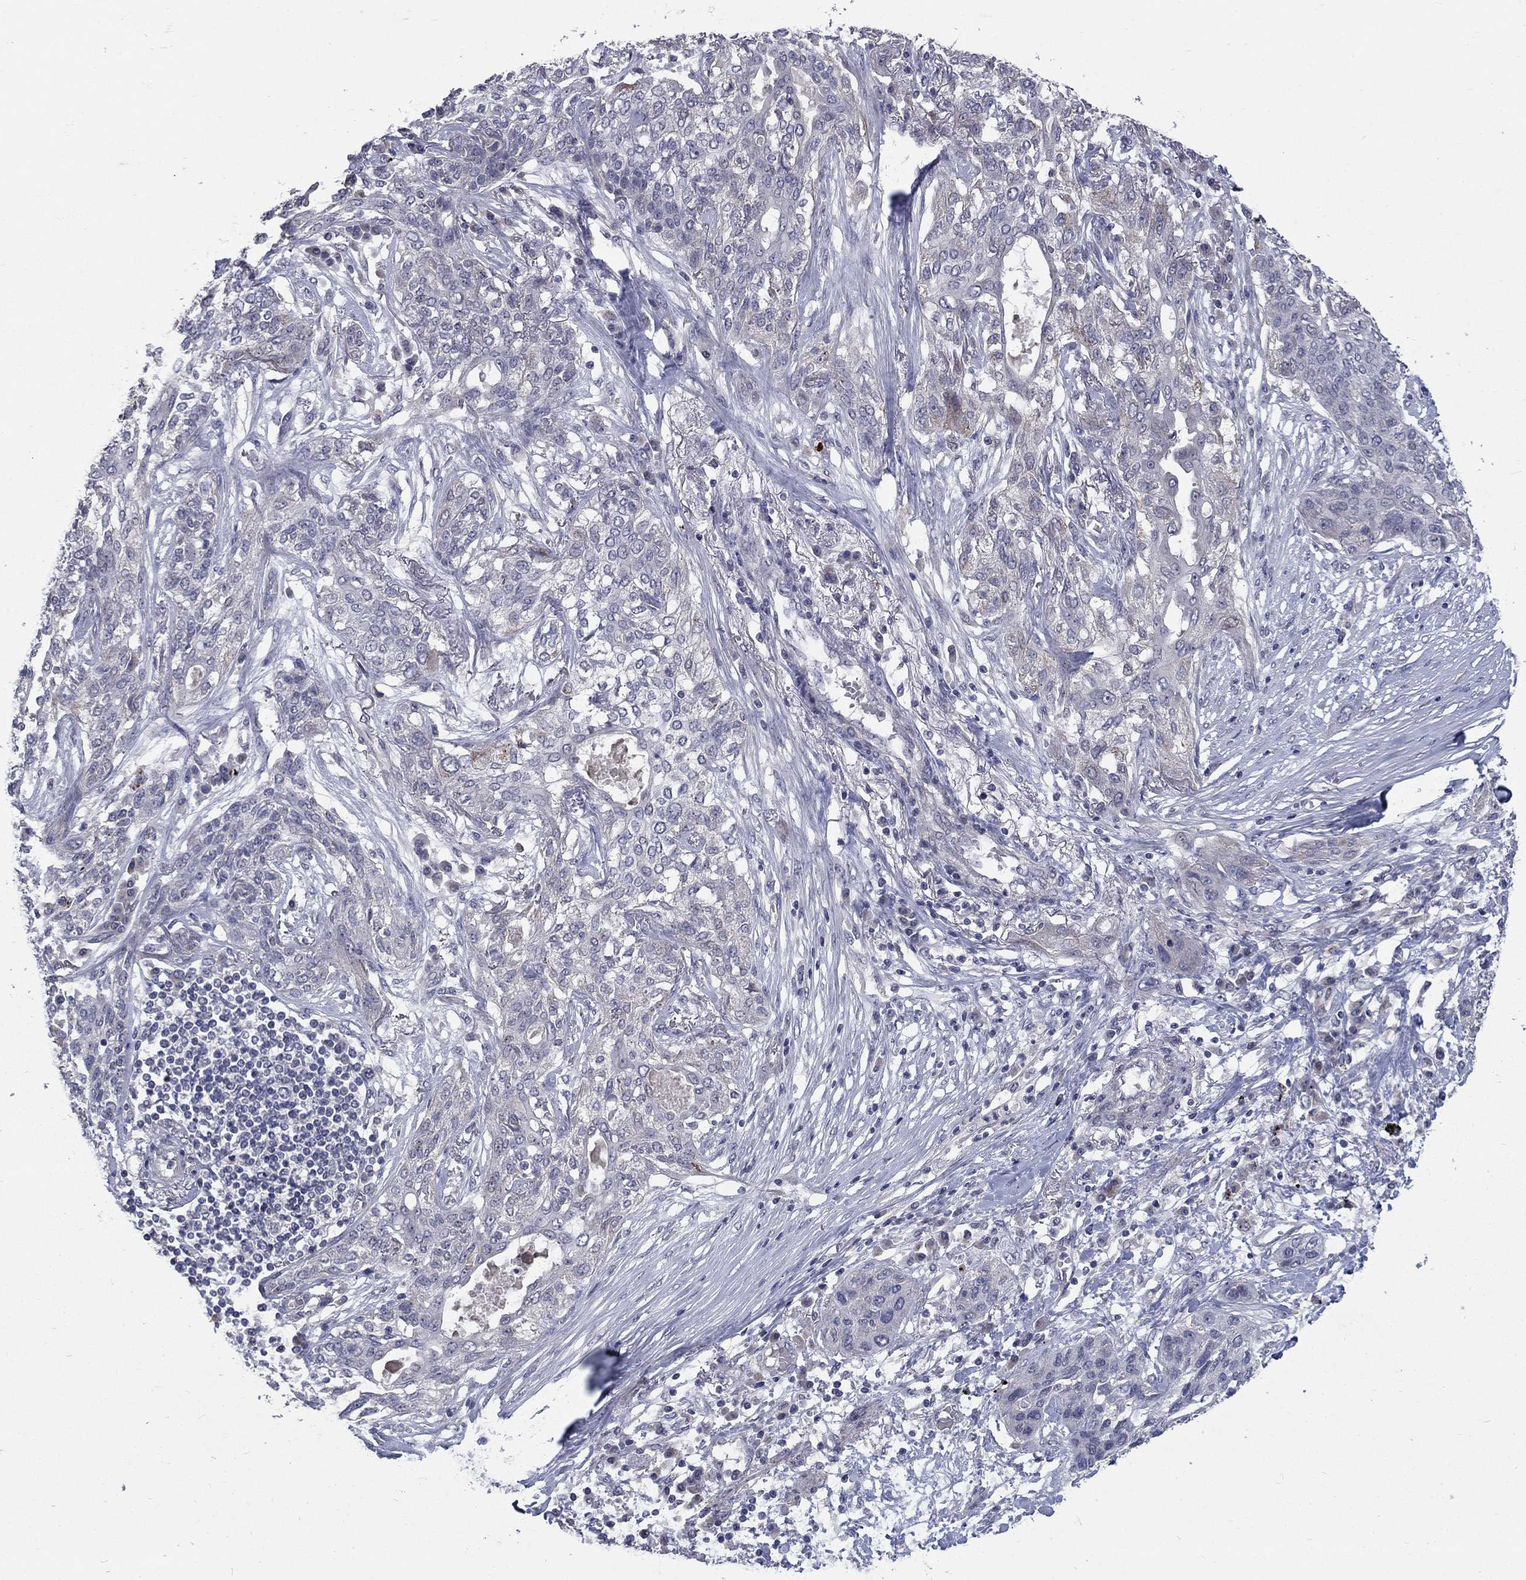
{"staining": {"intensity": "negative", "quantity": "none", "location": "none"}, "tissue": "lung cancer", "cell_type": "Tumor cells", "image_type": "cancer", "snomed": [{"axis": "morphology", "description": "Squamous cell carcinoma, NOS"}, {"axis": "topography", "description": "Lung"}], "caption": "The histopathology image displays no staining of tumor cells in lung cancer. (DAB (3,3'-diaminobenzidine) IHC, high magnification).", "gene": "FAM3B", "patient": {"sex": "female", "age": 70}}